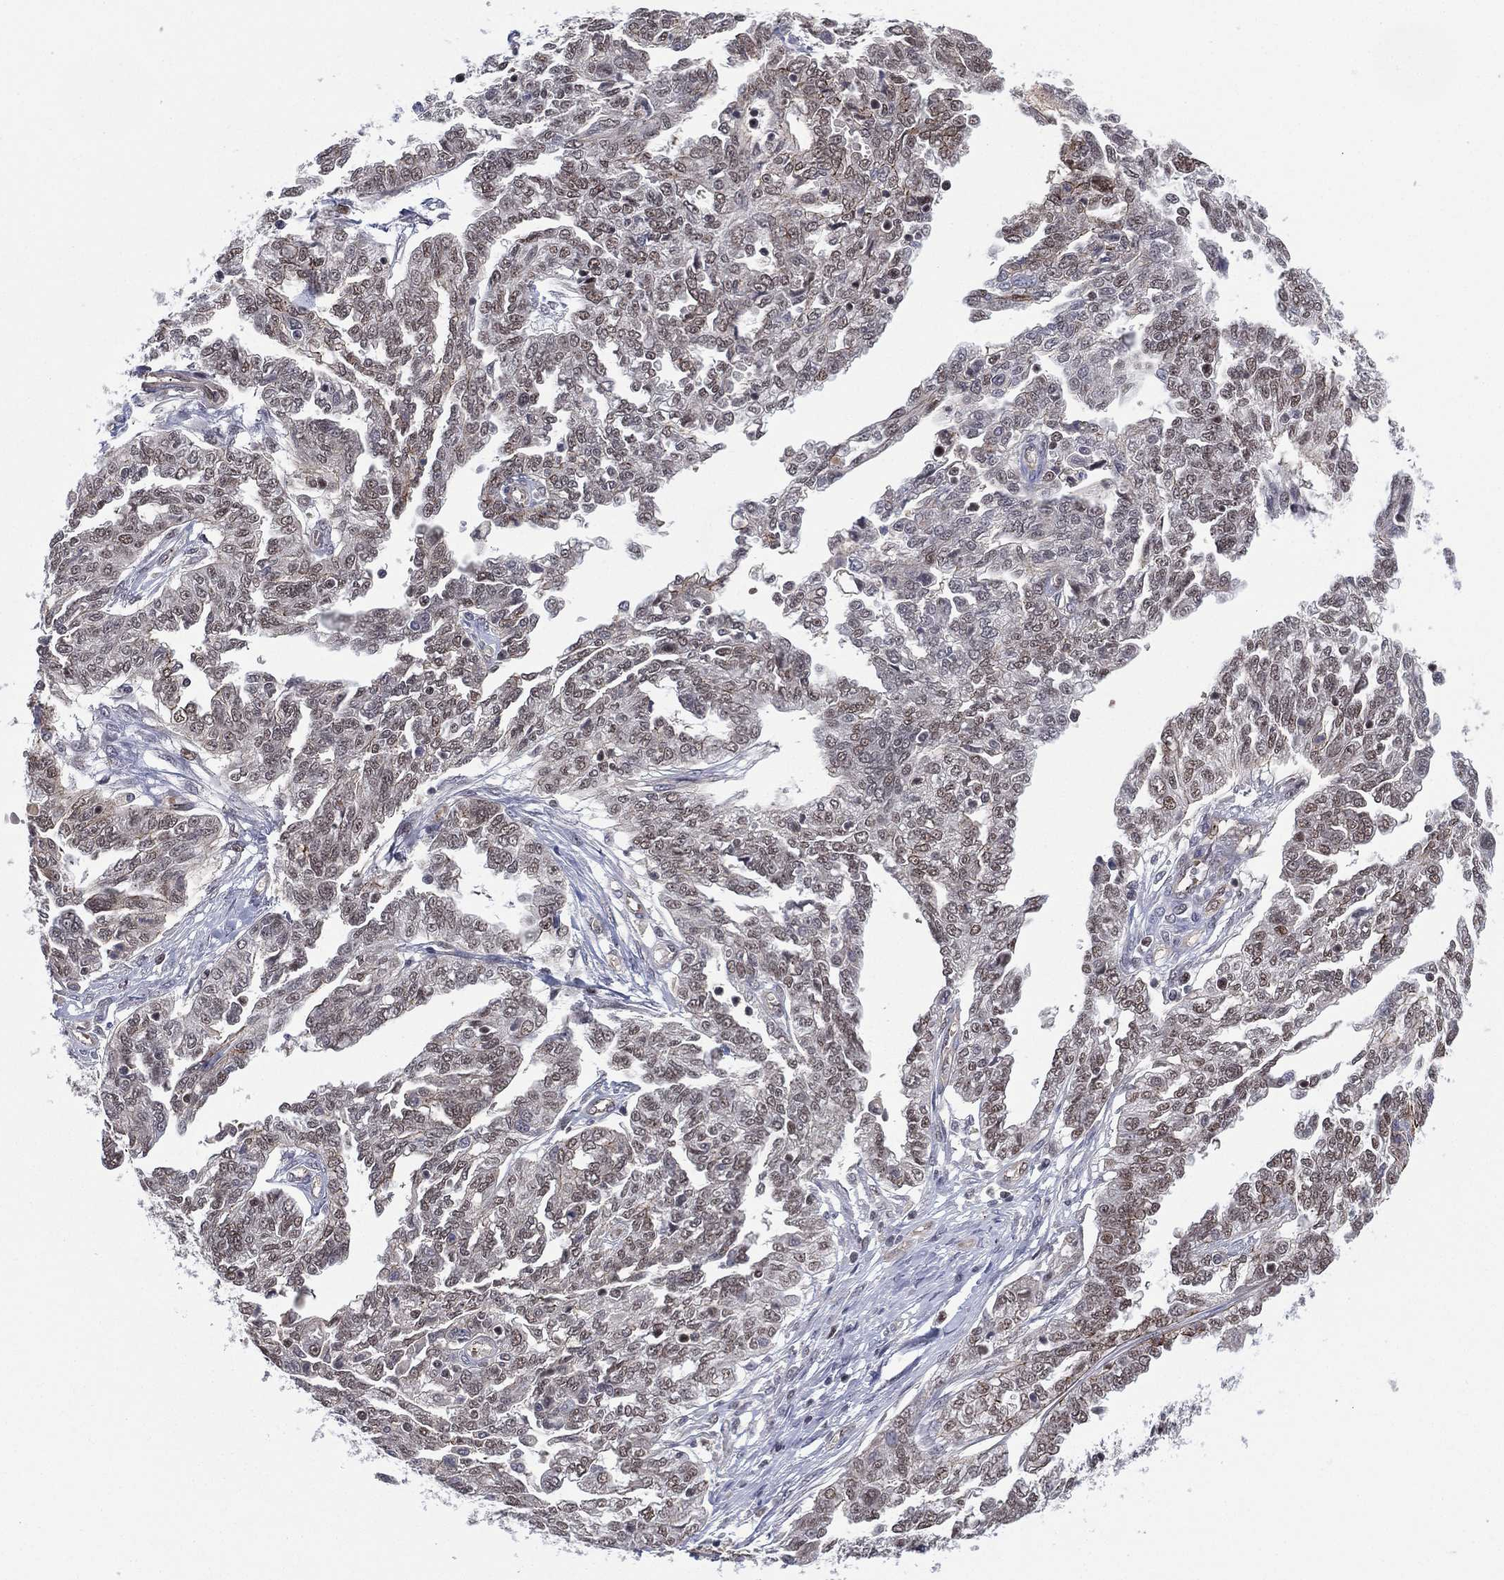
{"staining": {"intensity": "negative", "quantity": "none", "location": "none"}, "tissue": "ovarian cancer", "cell_type": "Tumor cells", "image_type": "cancer", "snomed": [{"axis": "morphology", "description": "Cystadenocarcinoma, serous, NOS"}, {"axis": "topography", "description": "Ovary"}], "caption": "Immunohistochemistry photomicrograph of neoplastic tissue: human ovarian serous cystadenocarcinoma stained with DAB demonstrates no significant protein expression in tumor cells.", "gene": "GSE1", "patient": {"sex": "female", "age": 67}}